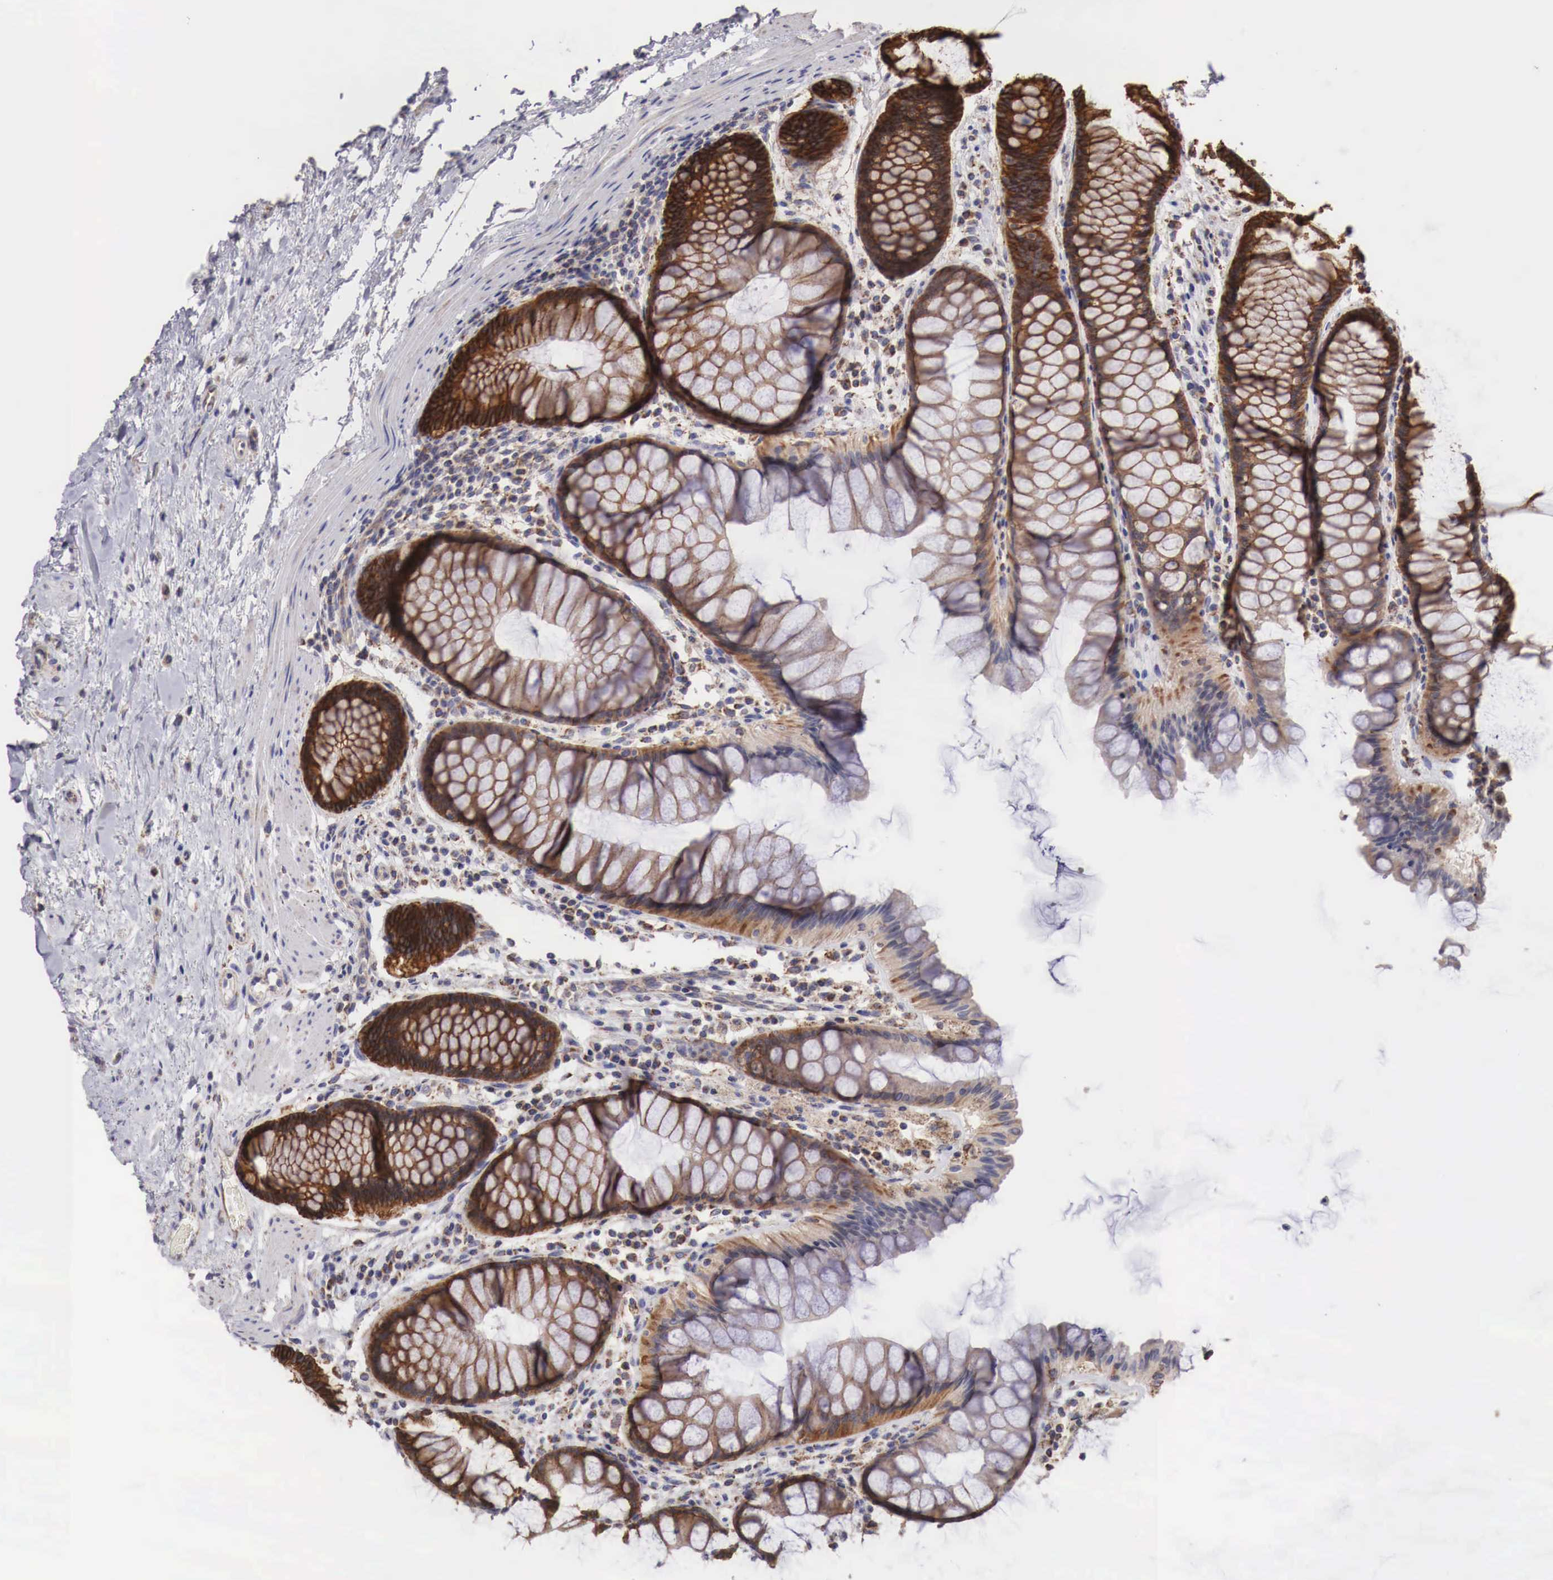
{"staining": {"intensity": "strong", "quantity": ">75%", "location": "cytoplasmic/membranous"}, "tissue": "rectum", "cell_type": "Glandular cells", "image_type": "normal", "snomed": [{"axis": "morphology", "description": "Normal tissue, NOS"}, {"axis": "topography", "description": "Rectum"}], "caption": "Immunohistochemistry (IHC) micrograph of benign rectum: rectum stained using immunohistochemistry (IHC) displays high levels of strong protein expression localized specifically in the cytoplasmic/membranous of glandular cells, appearing as a cytoplasmic/membranous brown color.", "gene": "XPNPEP3", "patient": {"sex": "male", "age": 77}}